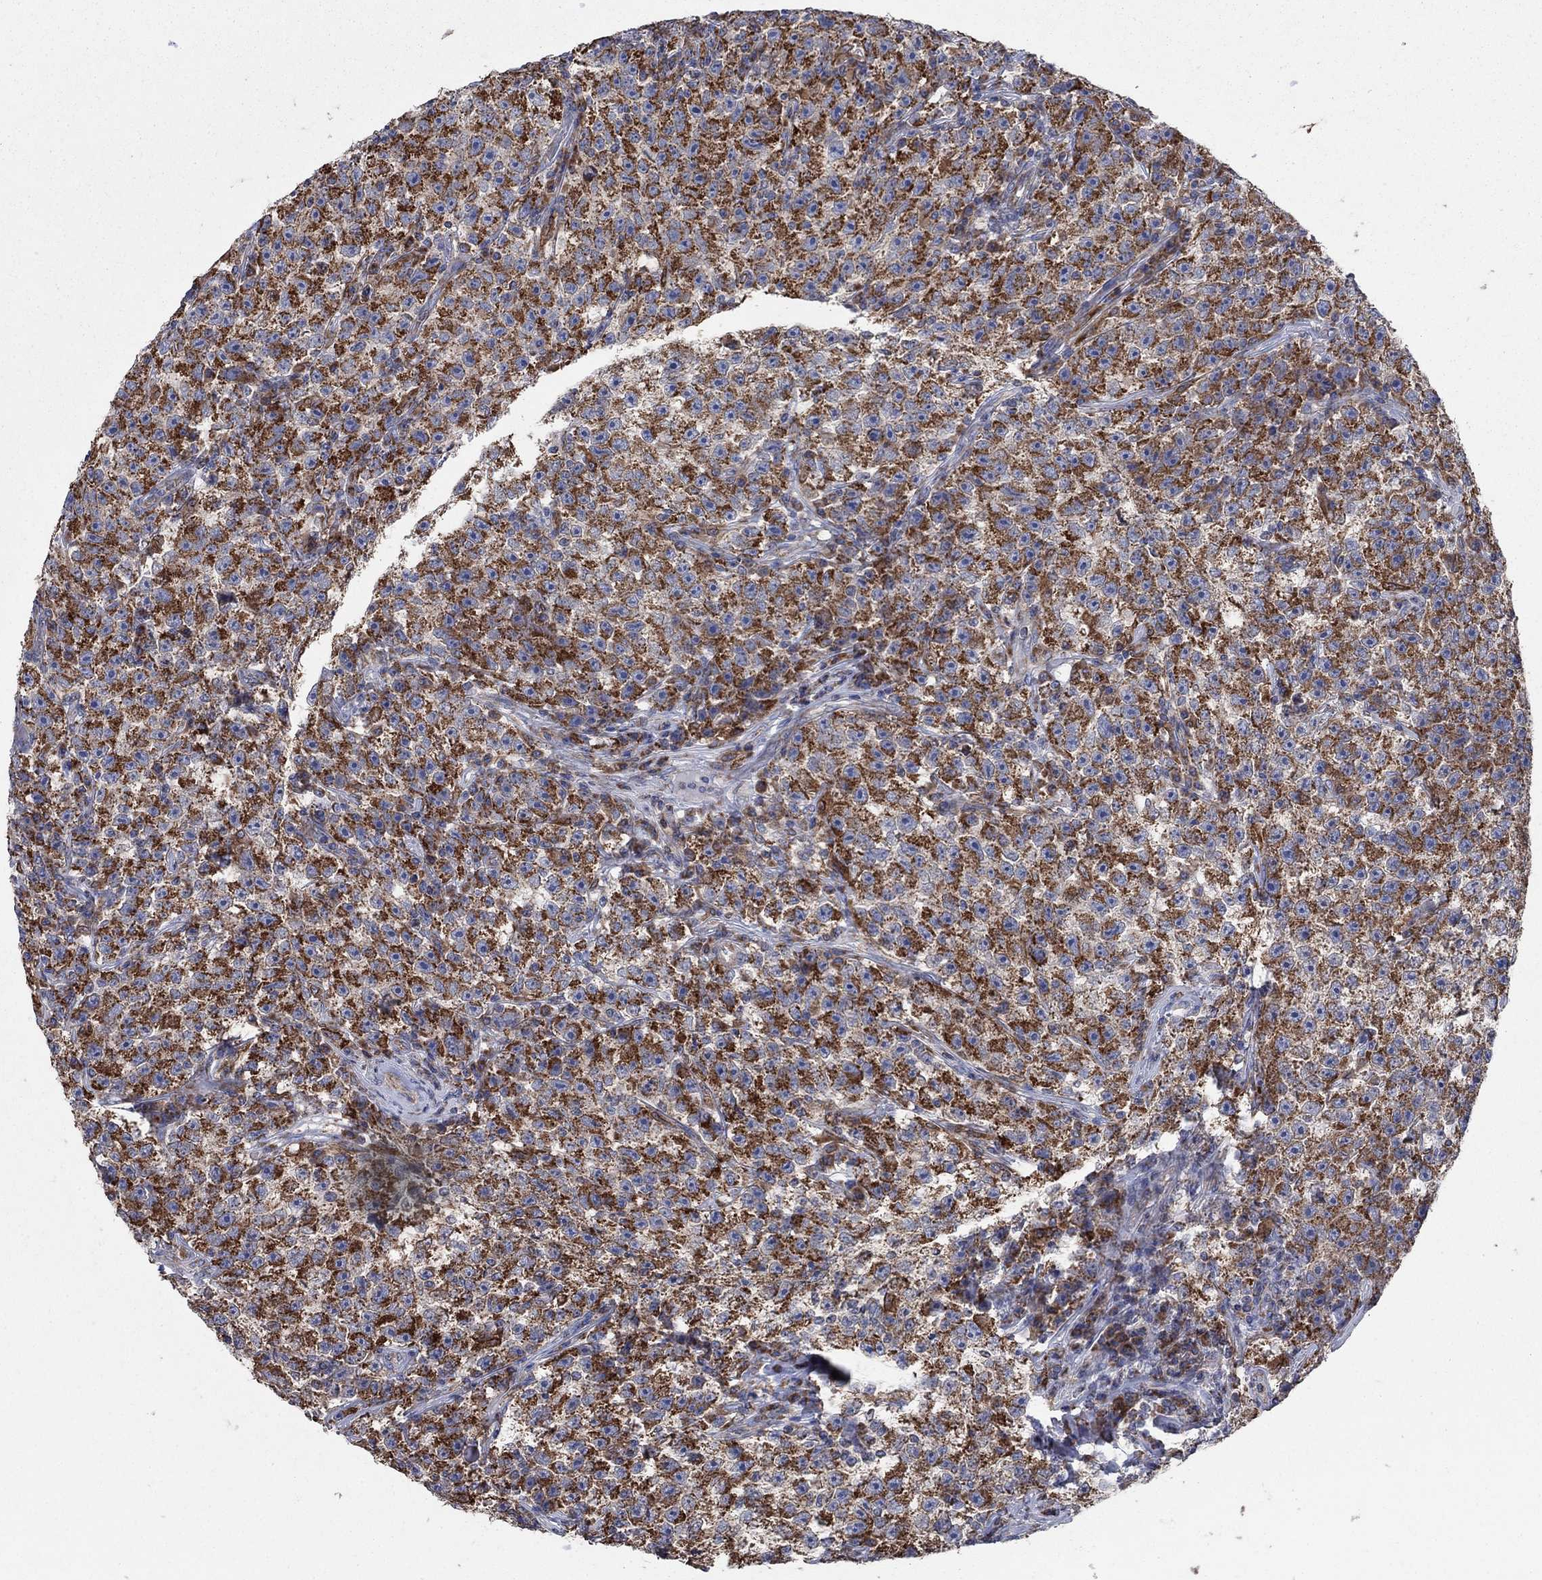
{"staining": {"intensity": "strong", "quantity": ">75%", "location": "cytoplasmic/membranous"}, "tissue": "testis cancer", "cell_type": "Tumor cells", "image_type": "cancer", "snomed": [{"axis": "morphology", "description": "Seminoma, NOS"}, {"axis": "topography", "description": "Testis"}], "caption": "High-power microscopy captured an IHC histopathology image of testis seminoma, revealing strong cytoplasmic/membranous expression in approximately >75% of tumor cells.", "gene": "NCEH1", "patient": {"sex": "male", "age": 22}}